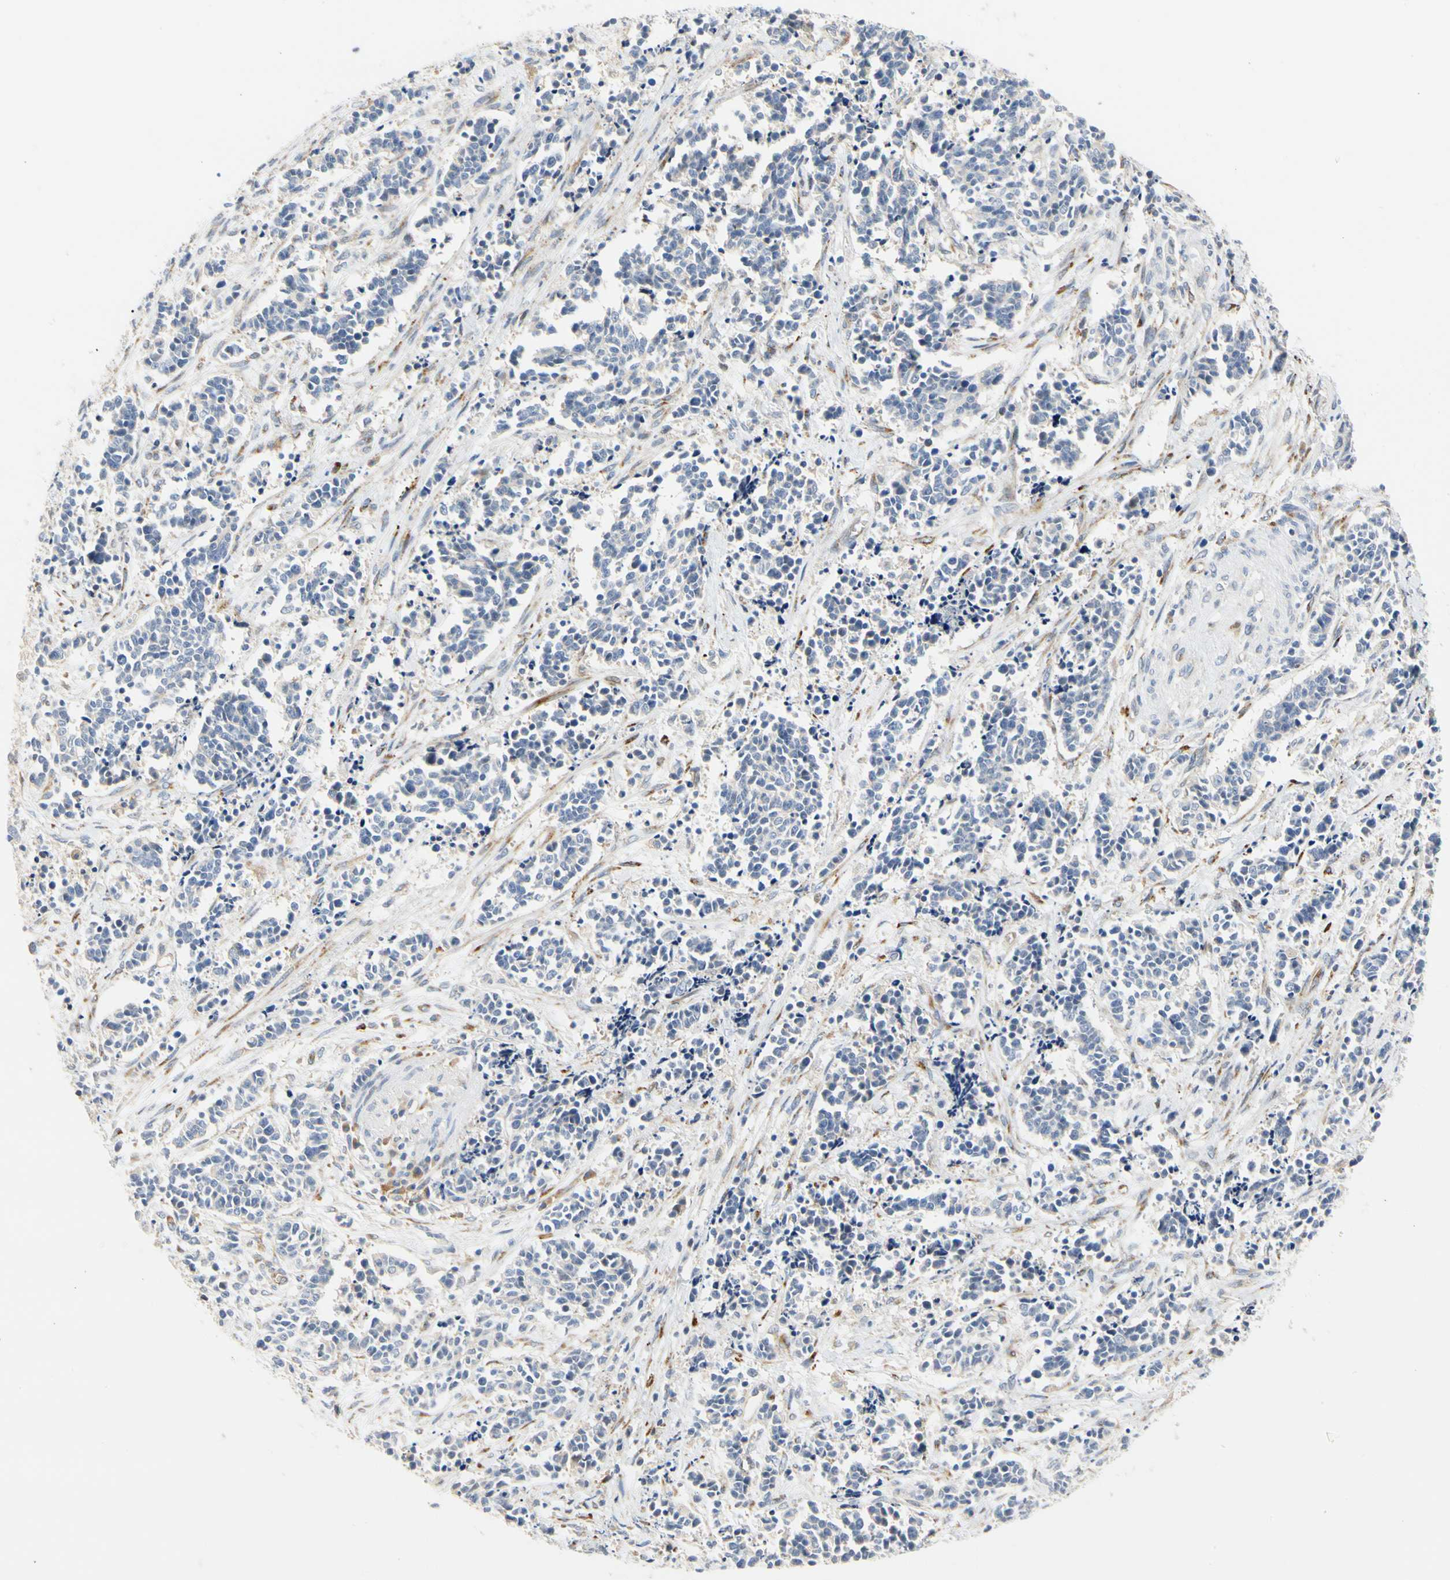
{"staining": {"intensity": "negative", "quantity": "none", "location": "none"}, "tissue": "cervical cancer", "cell_type": "Tumor cells", "image_type": "cancer", "snomed": [{"axis": "morphology", "description": "Squamous cell carcinoma, NOS"}, {"axis": "topography", "description": "Cervix"}], "caption": "IHC image of human squamous cell carcinoma (cervical) stained for a protein (brown), which reveals no positivity in tumor cells.", "gene": "ZNF236", "patient": {"sex": "female", "age": 35}}